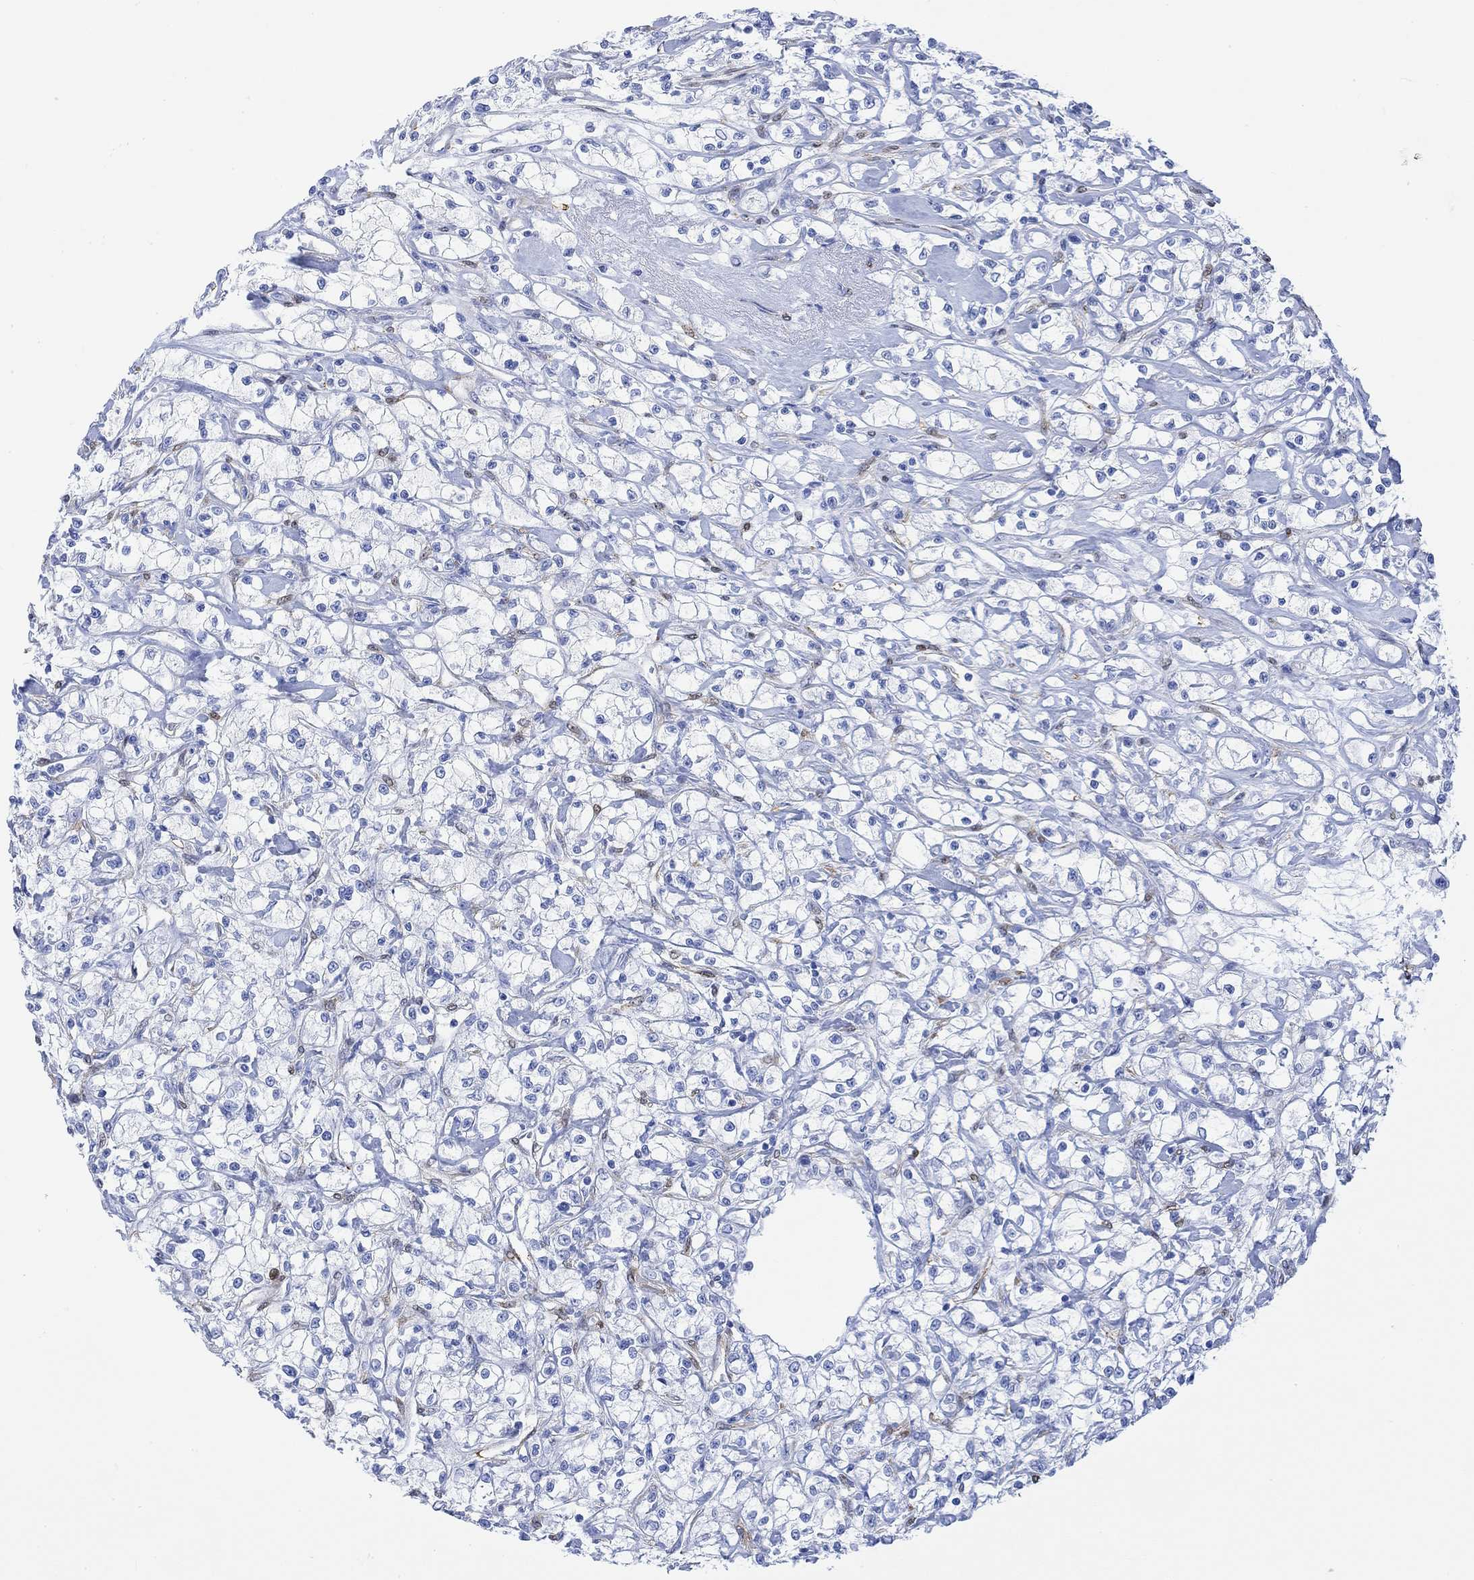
{"staining": {"intensity": "negative", "quantity": "none", "location": "none"}, "tissue": "renal cancer", "cell_type": "Tumor cells", "image_type": "cancer", "snomed": [{"axis": "morphology", "description": "Adenocarcinoma, NOS"}, {"axis": "topography", "description": "Kidney"}], "caption": "Image shows no protein expression in tumor cells of renal cancer tissue.", "gene": "TPPP3", "patient": {"sex": "female", "age": 59}}